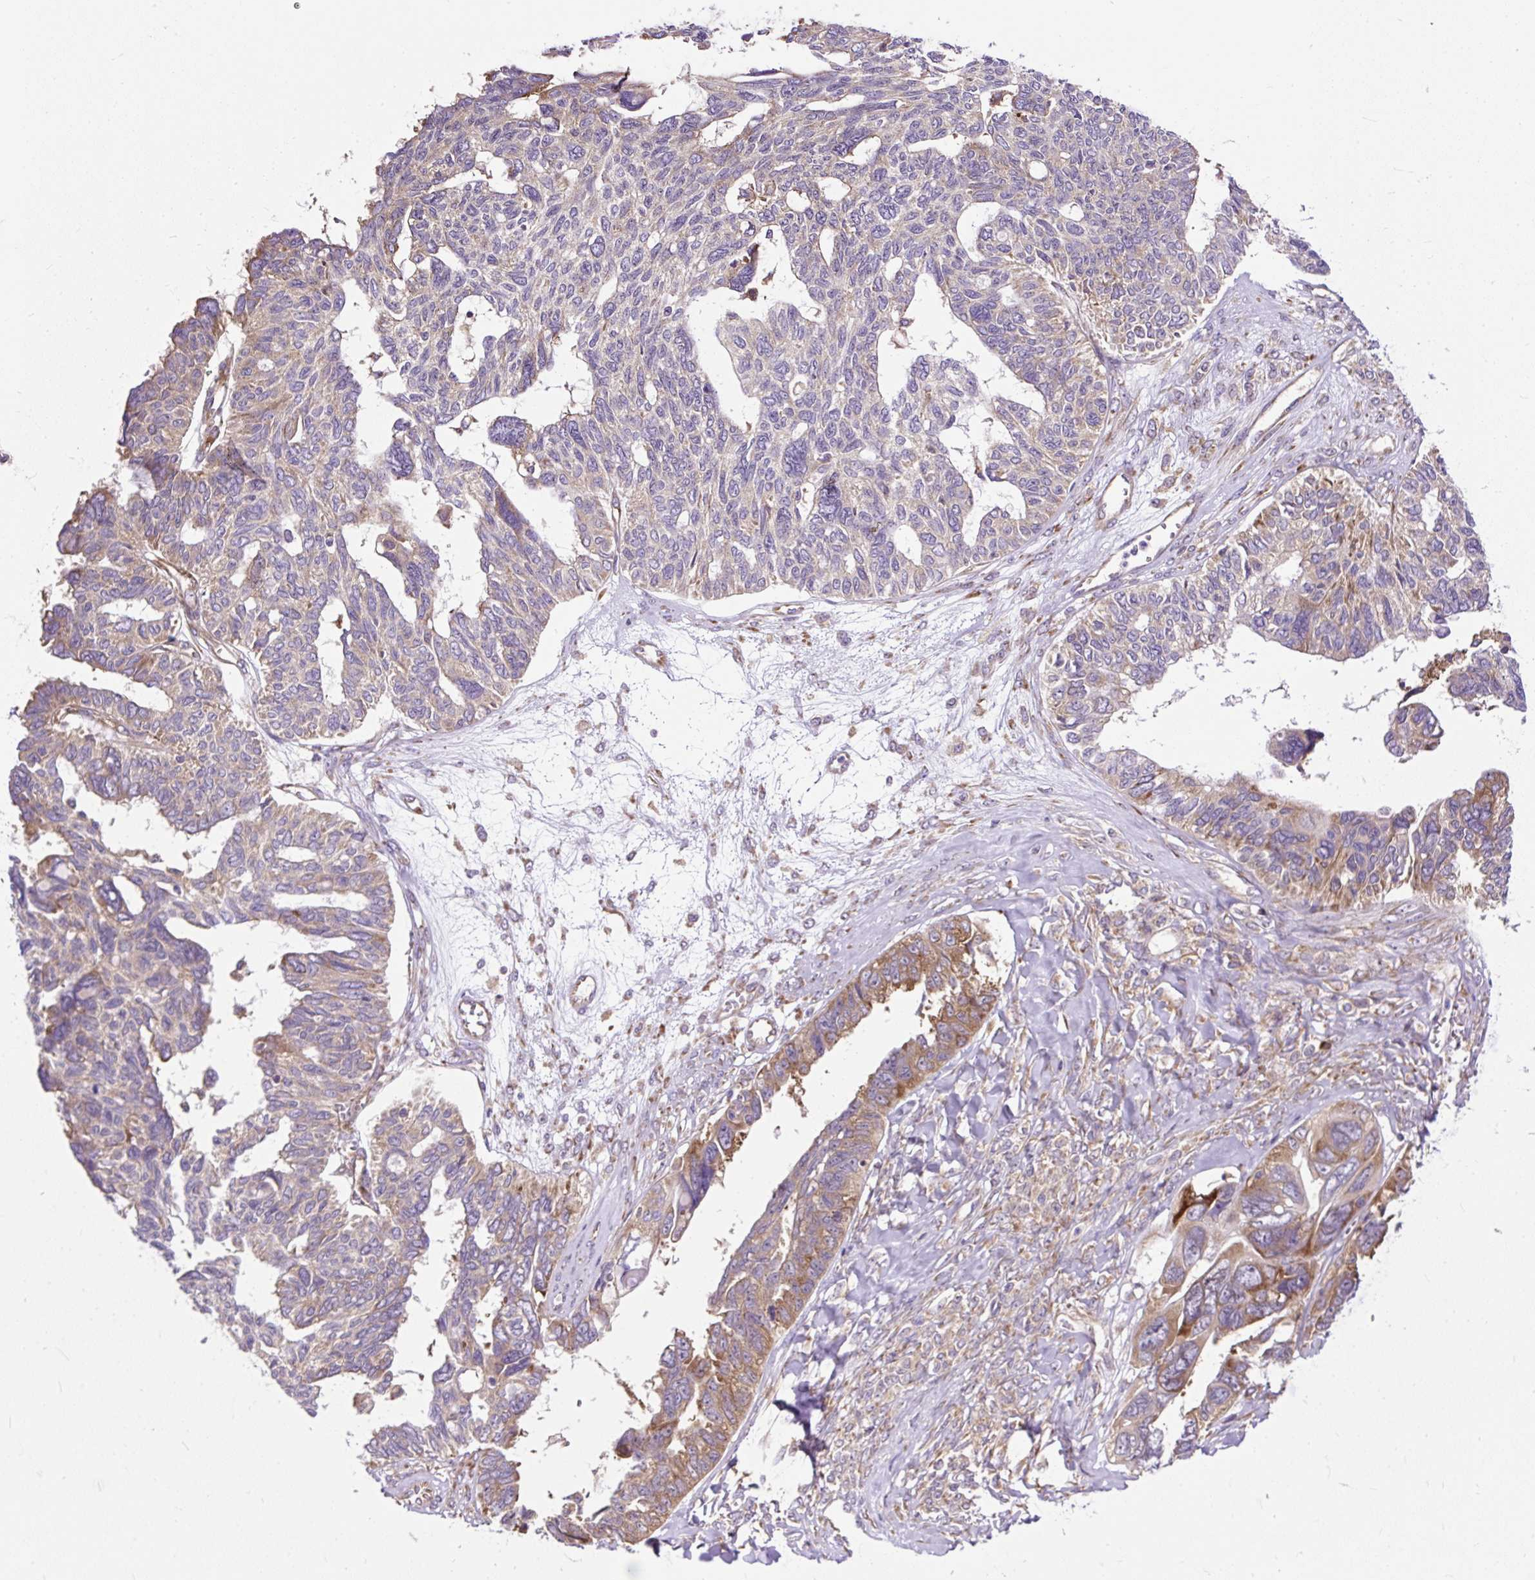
{"staining": {"intensity": "moderate", "quantity": "25%-75%", "location": "cytoplasmic/membranous"}, "tissue": "ovarian cancer", "cell_type": "Tumor cells", "image_type": "cancer", "snomed": [{"axis": "morphology", "description": "Cystadenocarcinoma, serous, NOS"}, {"axis": "topography", "description": "Ovary"}], "caption": "Brown immunohistochemical staining in ovarian cancer (serous cystadenocarcinoma) shows moderate cytoplasmic/membranous expression in approximately 25%-75% of tumor cells.", "gene": "RPS5", "patient": {"sex": "female", "age": 79}}